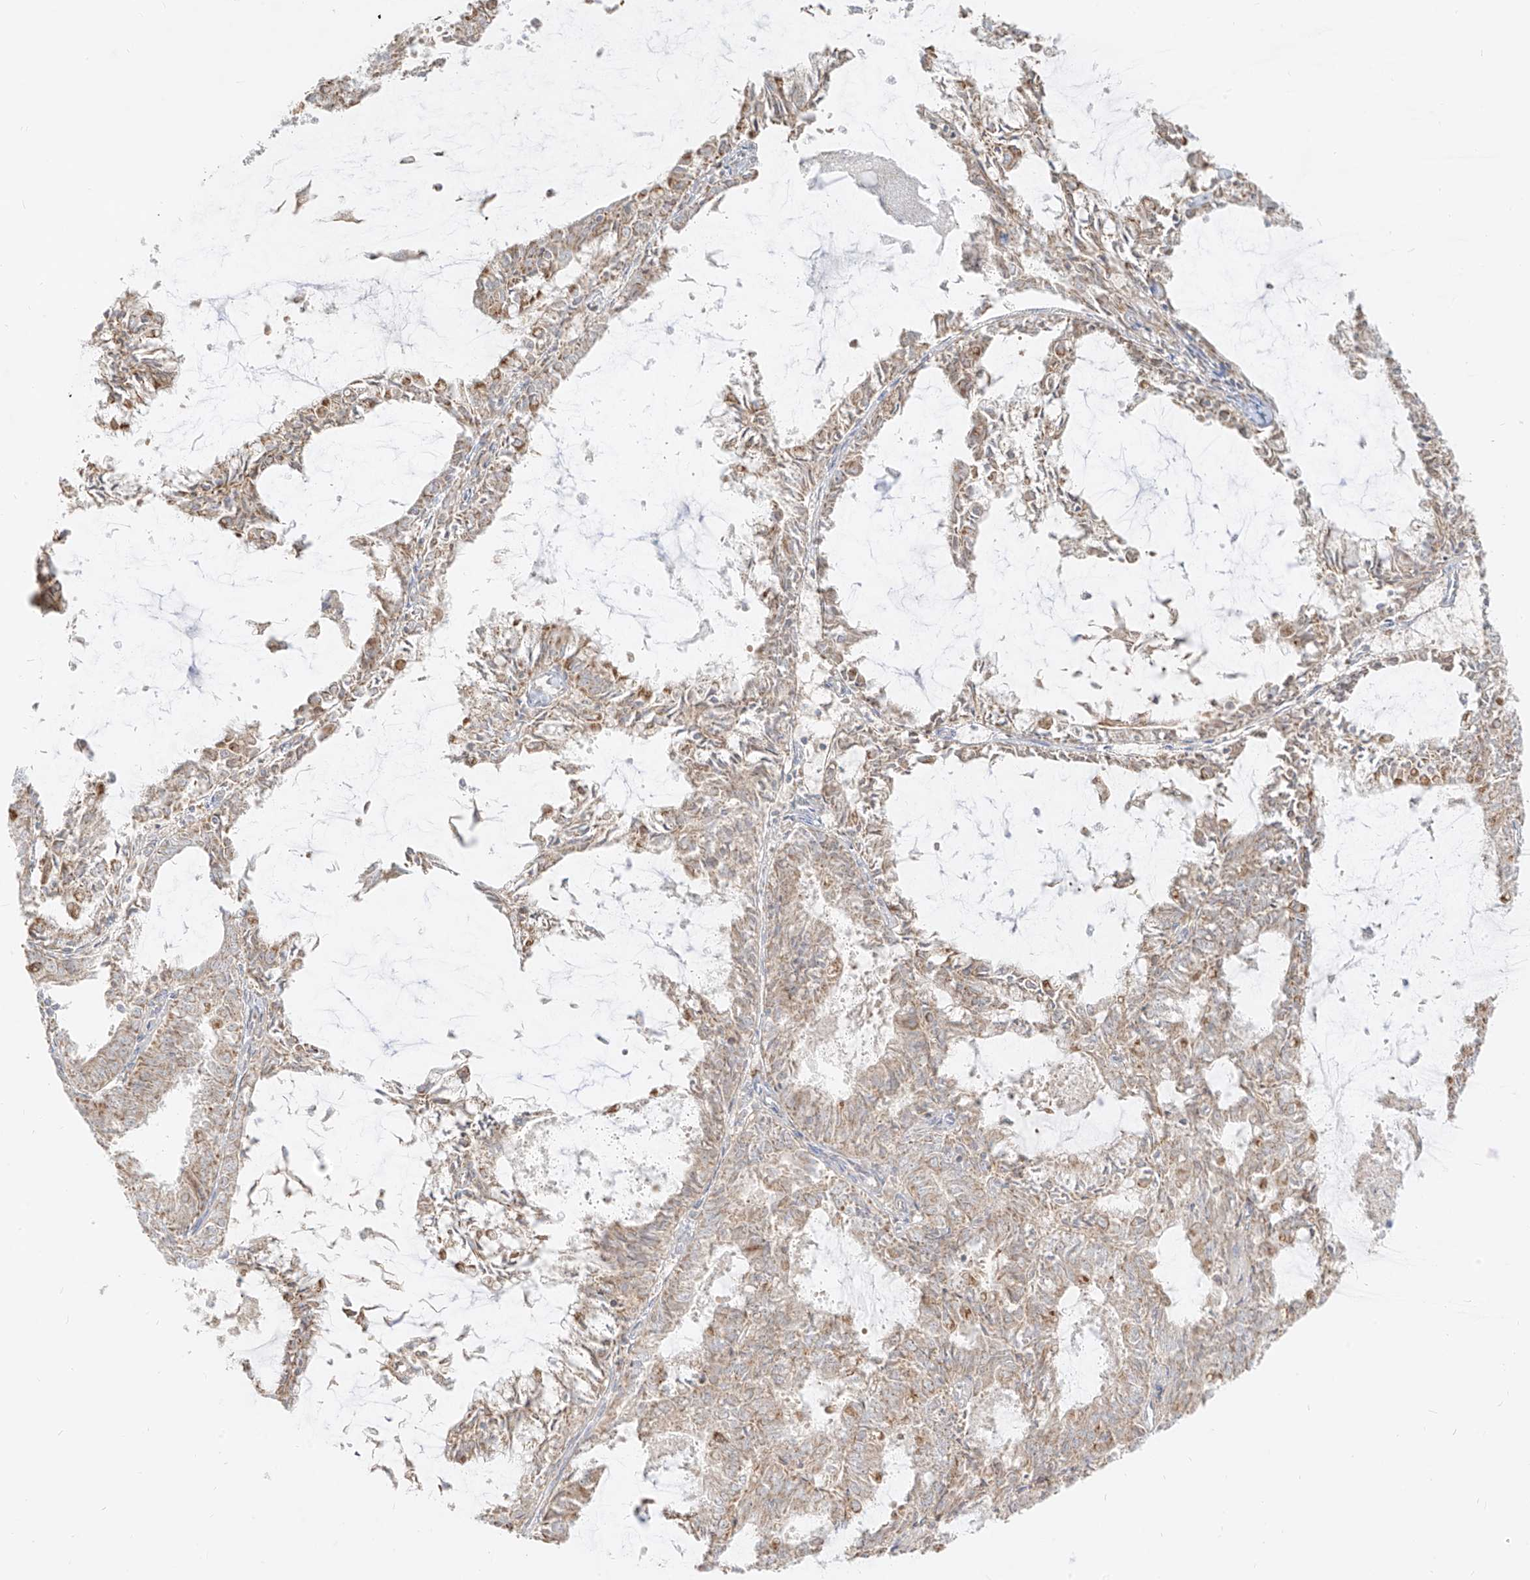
{"staining": {"intensity": "weak", "quantity": "25%-75%", "location": "cytoplasmic/membranous"}, "tissue": "endometrial cancer", "cell_type": "Tumor cells", "image_type": "cancer", "snomed": [{"axis": "morphology", "description": "Adenocarcinoma, NOS"}, {"axis": "topography", "description": "Endometrium"}], "caption": "Weak cytoplasmic/membranous expression is identified in about 25%-75% of tumor cells in endometrial adenocarcinoma.", "gene": "ZIM3", "patient": {"sex": "female", "age": 57}}